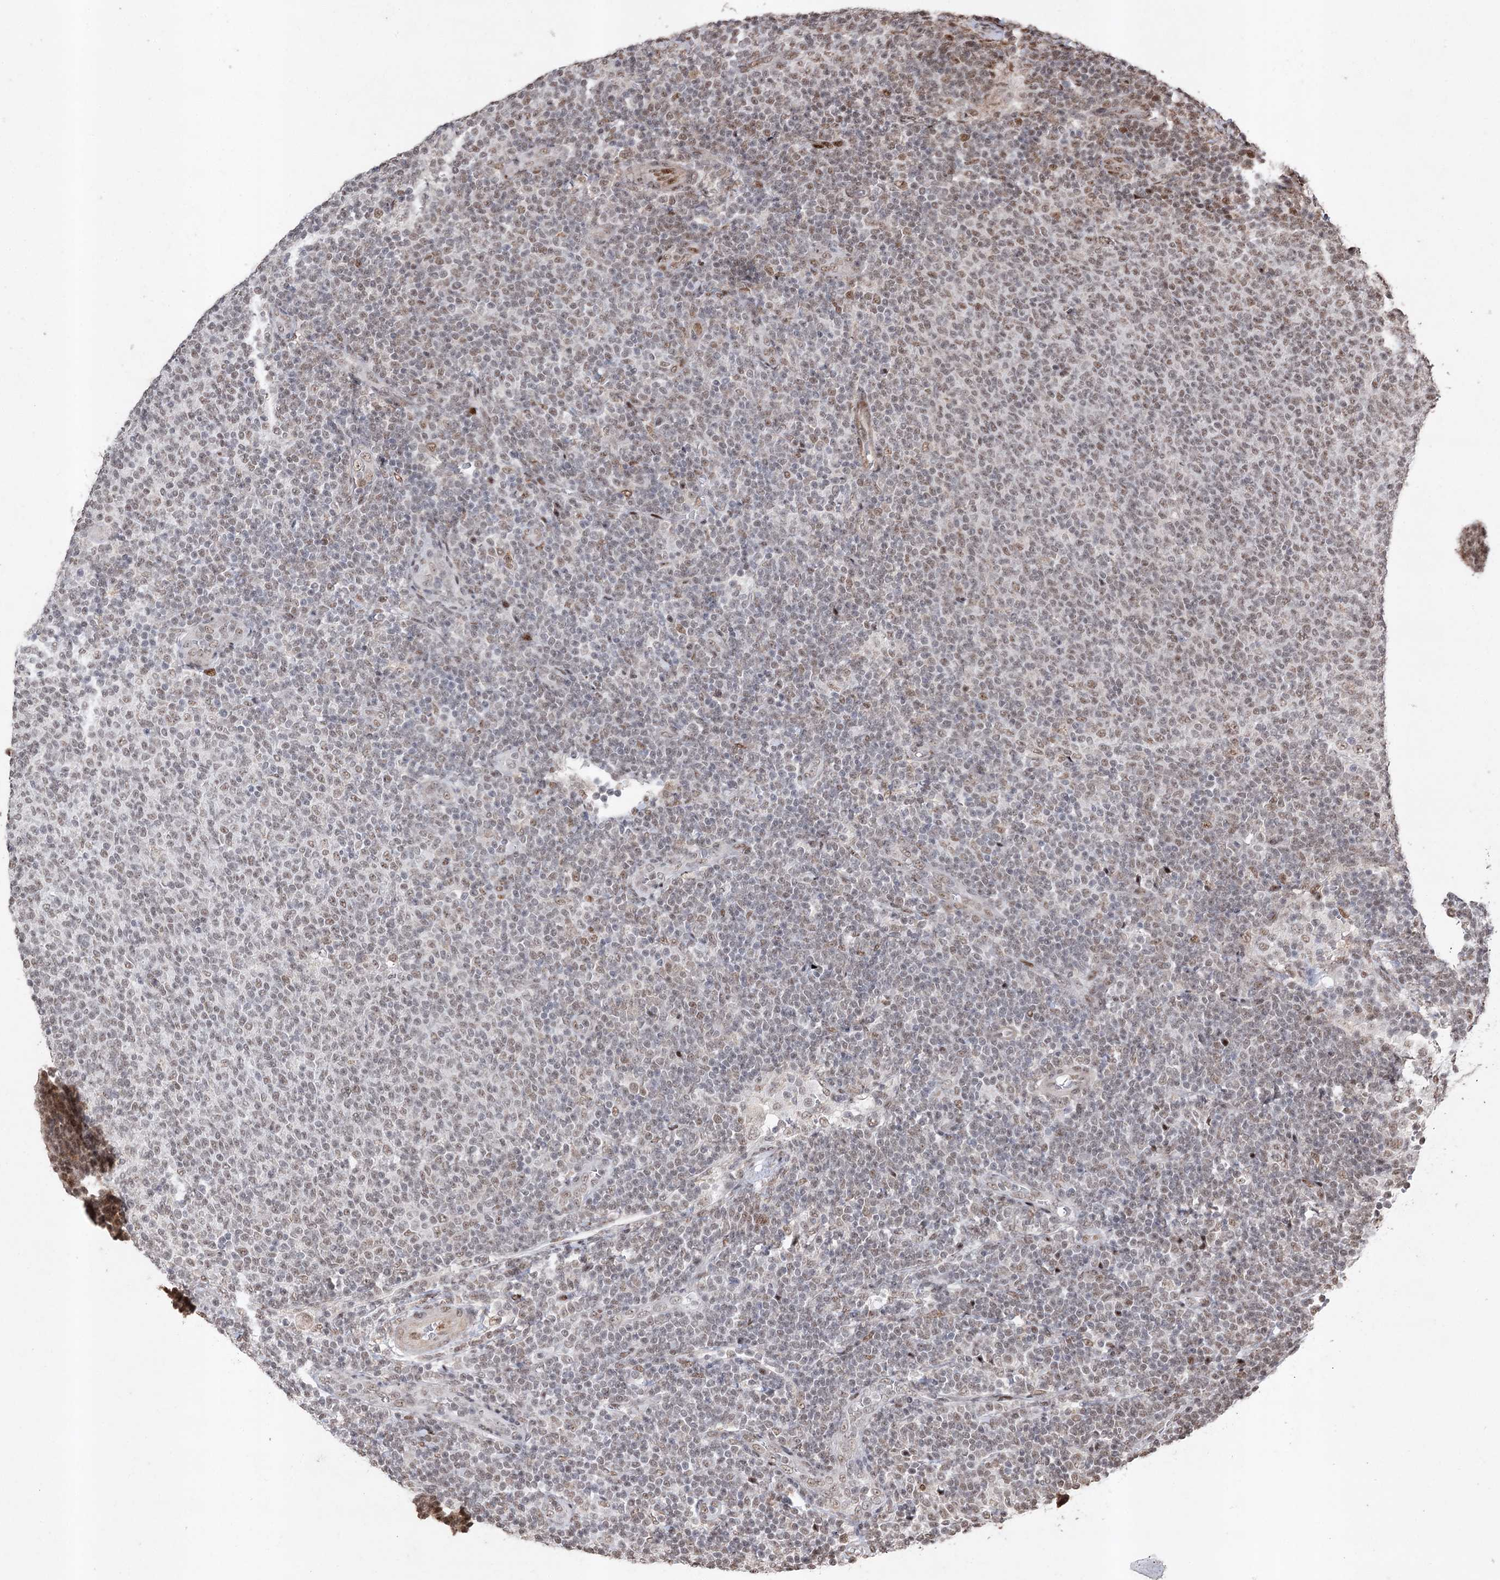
{"staining": {"intensity": "weak", "quantity": "25%-75%", "location": "nuclear"}, "tissue": "lymphoma", "cell_type": "Tumor cells", "image_type": "cancer", "snomed": [{"axis": "morphology", "description": "Malignant lymphoma, non-Hodgkin's type, Low grade"}, {"axis": "topography", "description": "Lymph node"}], "caption": "This micrograph demonstrates IHC staining of human lymphoma, with low weak nuclear expression in approximately 25%-75% of tumor cells.", "gene": "PDCD4", "patient": {"sex": "male", "age": 66}}